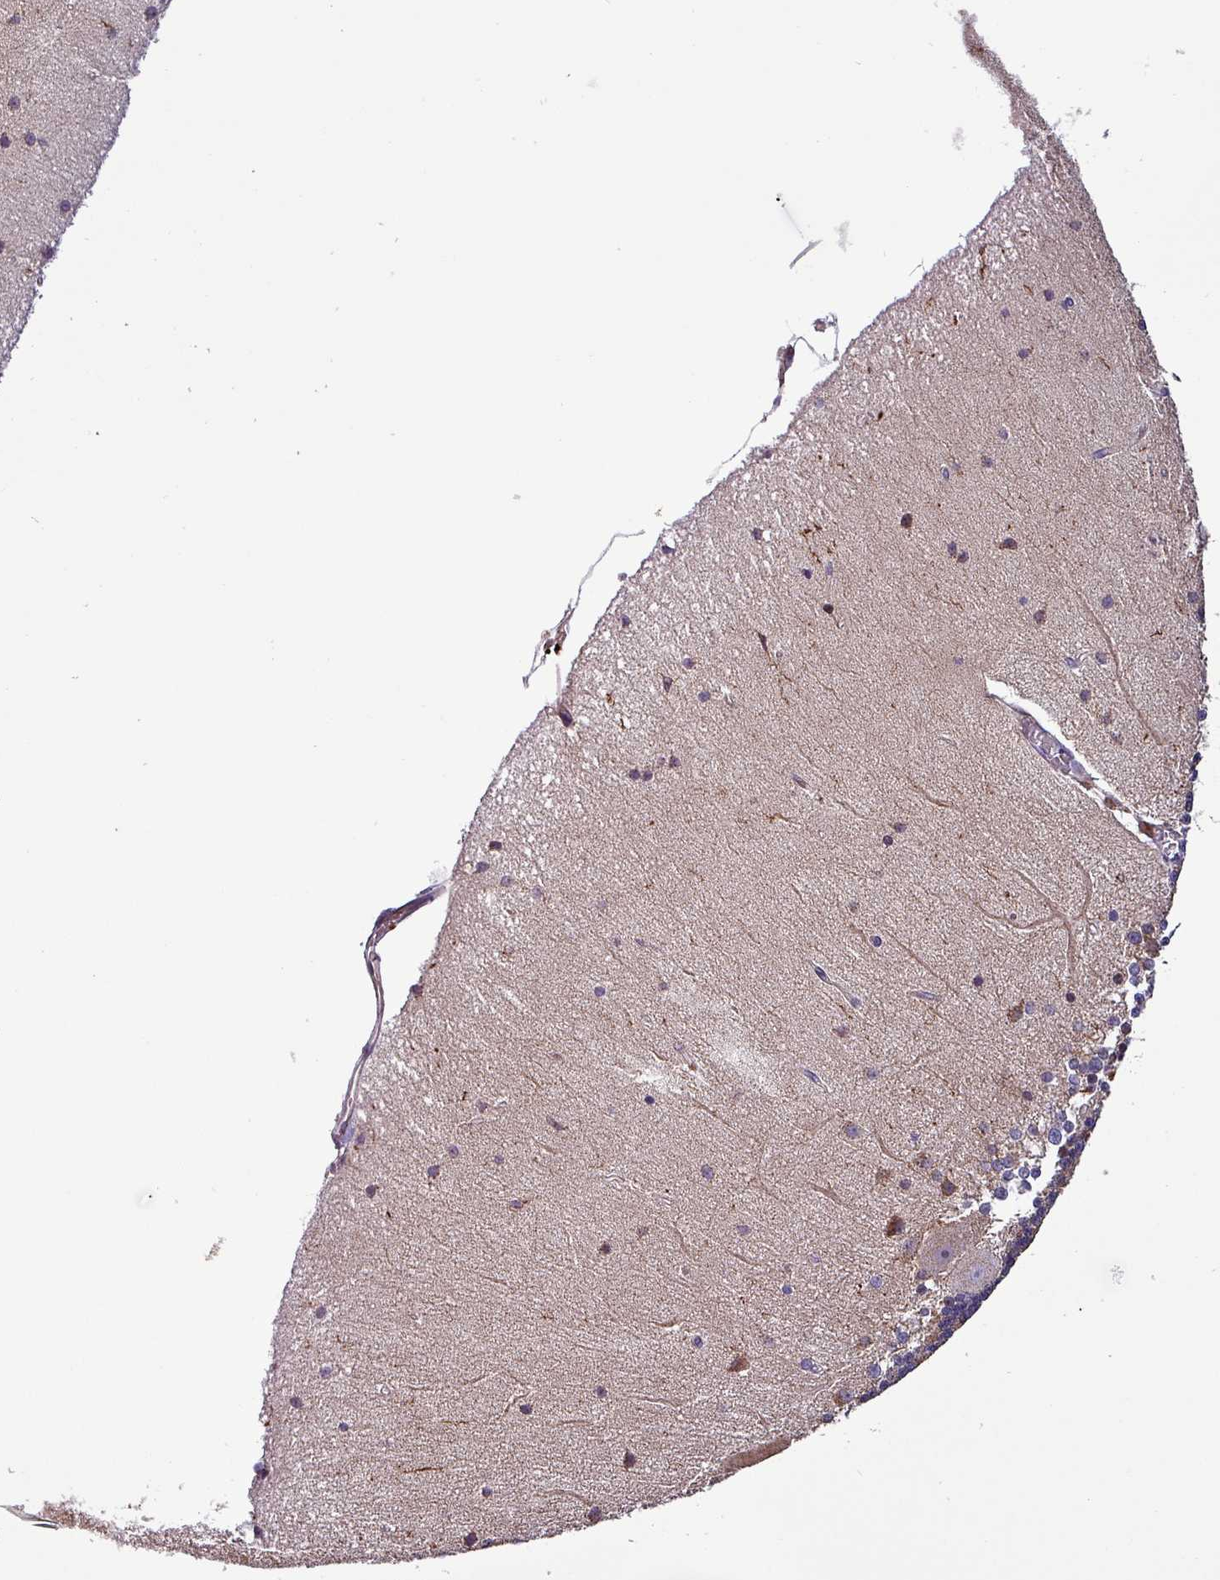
{"staining": {"intensity": "moderate", "quantity": "<25%", "location": "cytoplasmic/membranous"}, "tissue": "cerebellum", "cell_type": "Cells in granular layer", "image_type": "normal", "snomed": [{"axis": "morphology", "description": "Normal tissue, NOS"}, {"axis": "topography", "description": "Cerebellum"}], "caption": "High-power microscopy captured an immunohistochemistry image of unremarkable cerebellum, revealing moderate cytoplasmic/membranous expression in about <25% of cells in granular layer. (DAB IHC with brightfield microscopy, high magnification).", "gene": "SCIN", "patient": {"sex": "female", "age": 54}}